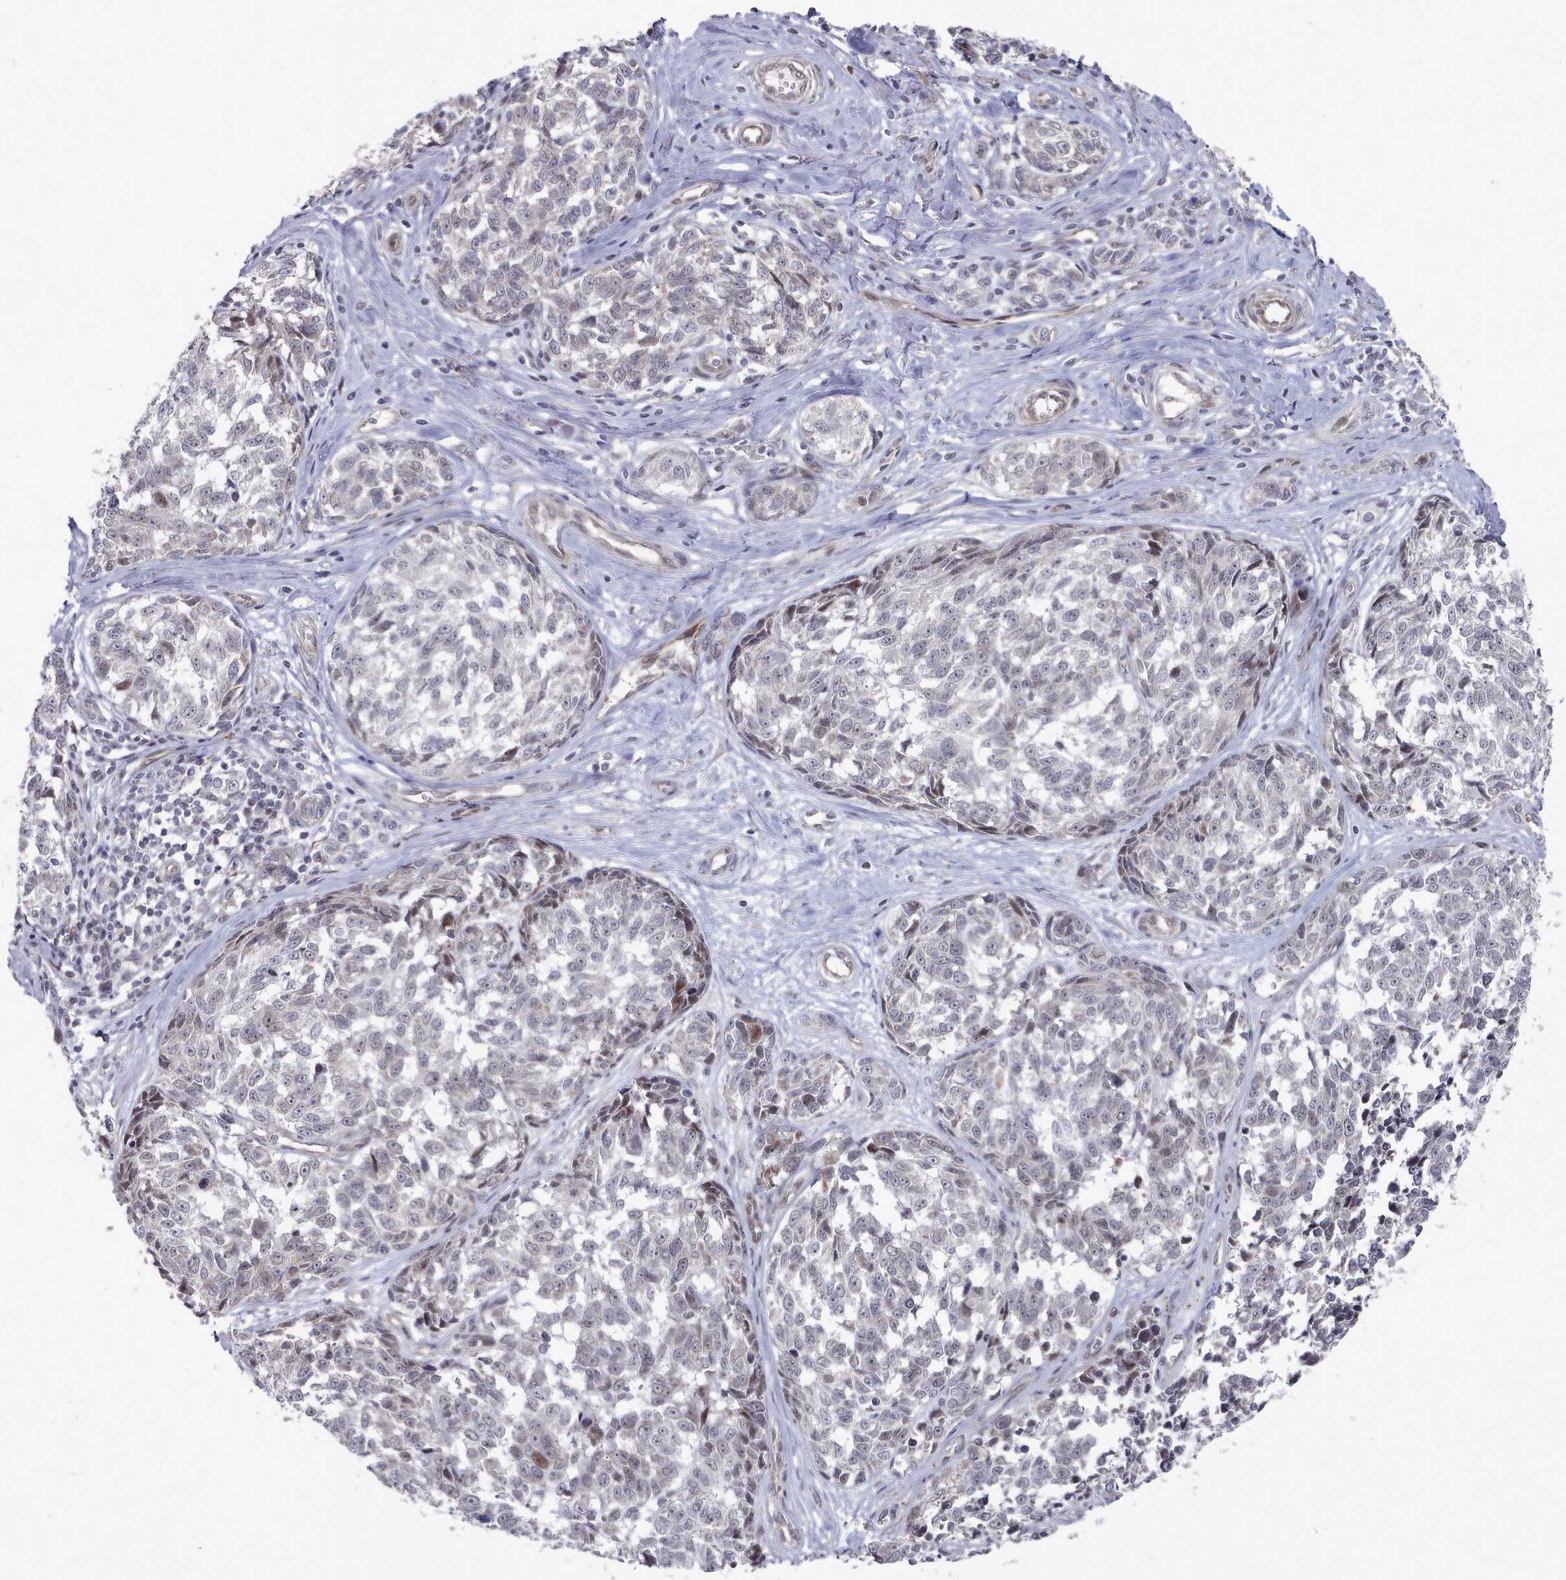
{"staining": {"intensity": "negative", "quantity": "none", "location": "none"}, "tissue": "melanoma", "cell_type": "Tumor cells", "image_type": "cancer", "snomed": [{"axis": "morphology", "description": "Normal tissue, NOS"}, {"axis": "morphology", "description": "Malignant melanoma, NOS"}, {"axis": "topography", "description": "Skin"}], "caption": "Tumor cells are negative for protein expression in human melanoma. The staining was performed using DAB (3,3'-diaminobenzidine) to visualize the protein expression in brown, while the nuclei were stained in blue with hematoxylin (Magnification: 20x).", "gene": "CPSF4", "patient": {"sex": "female", "age": 64}}